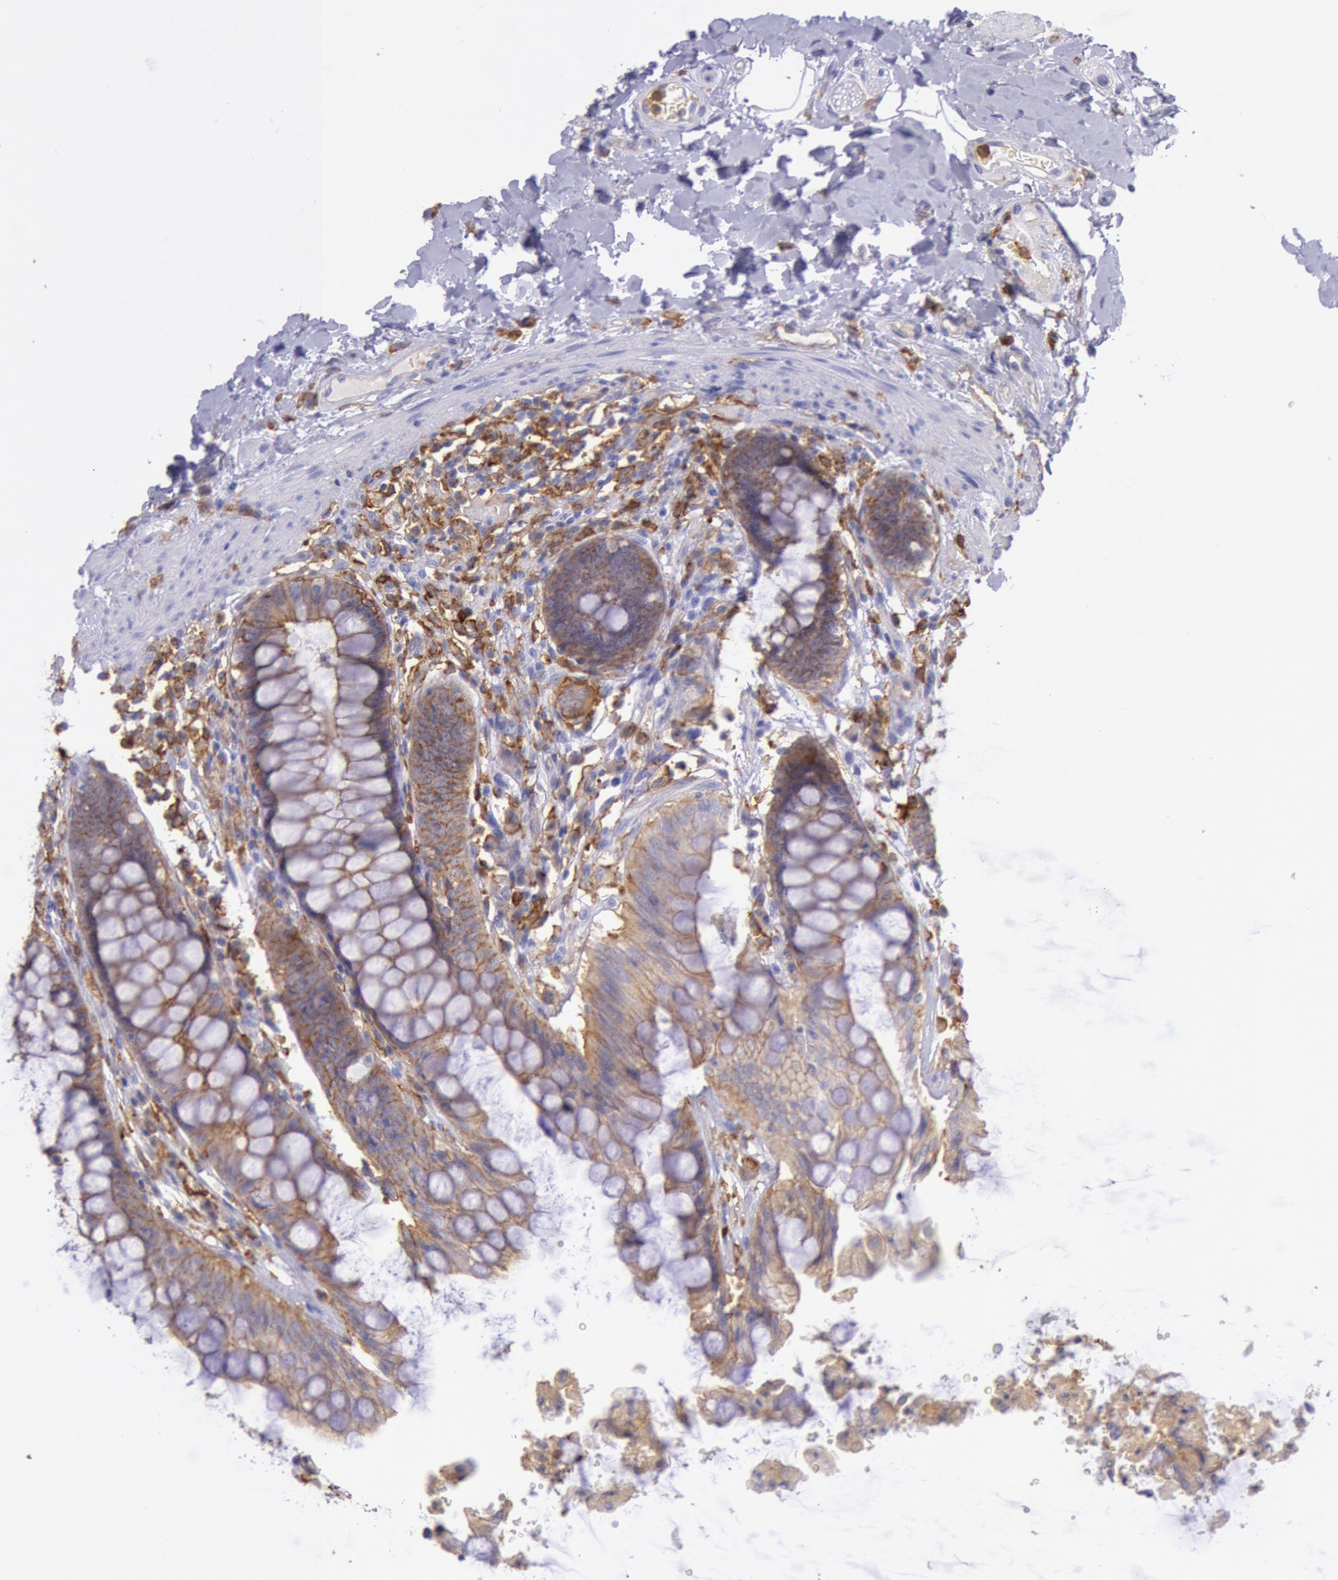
{"staining": {"intensity": "weak", "quantity": "<25%", "location": "cytoplasmic/membranous"}, "tissue": "rectum", "cell_type": "Glandular cells", "image_type": "normal", "snomed": [{"axis": "morphology", "description": "Normal tissue, NOS"}, {"axis": "topography", "description": "Rectum"}], "caption": "DAB (3,3'-diaminobenzidine) immunohistochemical staining of normal rectum displays no significant staining in glandular cells.", "gene": "LYN", "patient": {"sex": "female", "age": 46}}